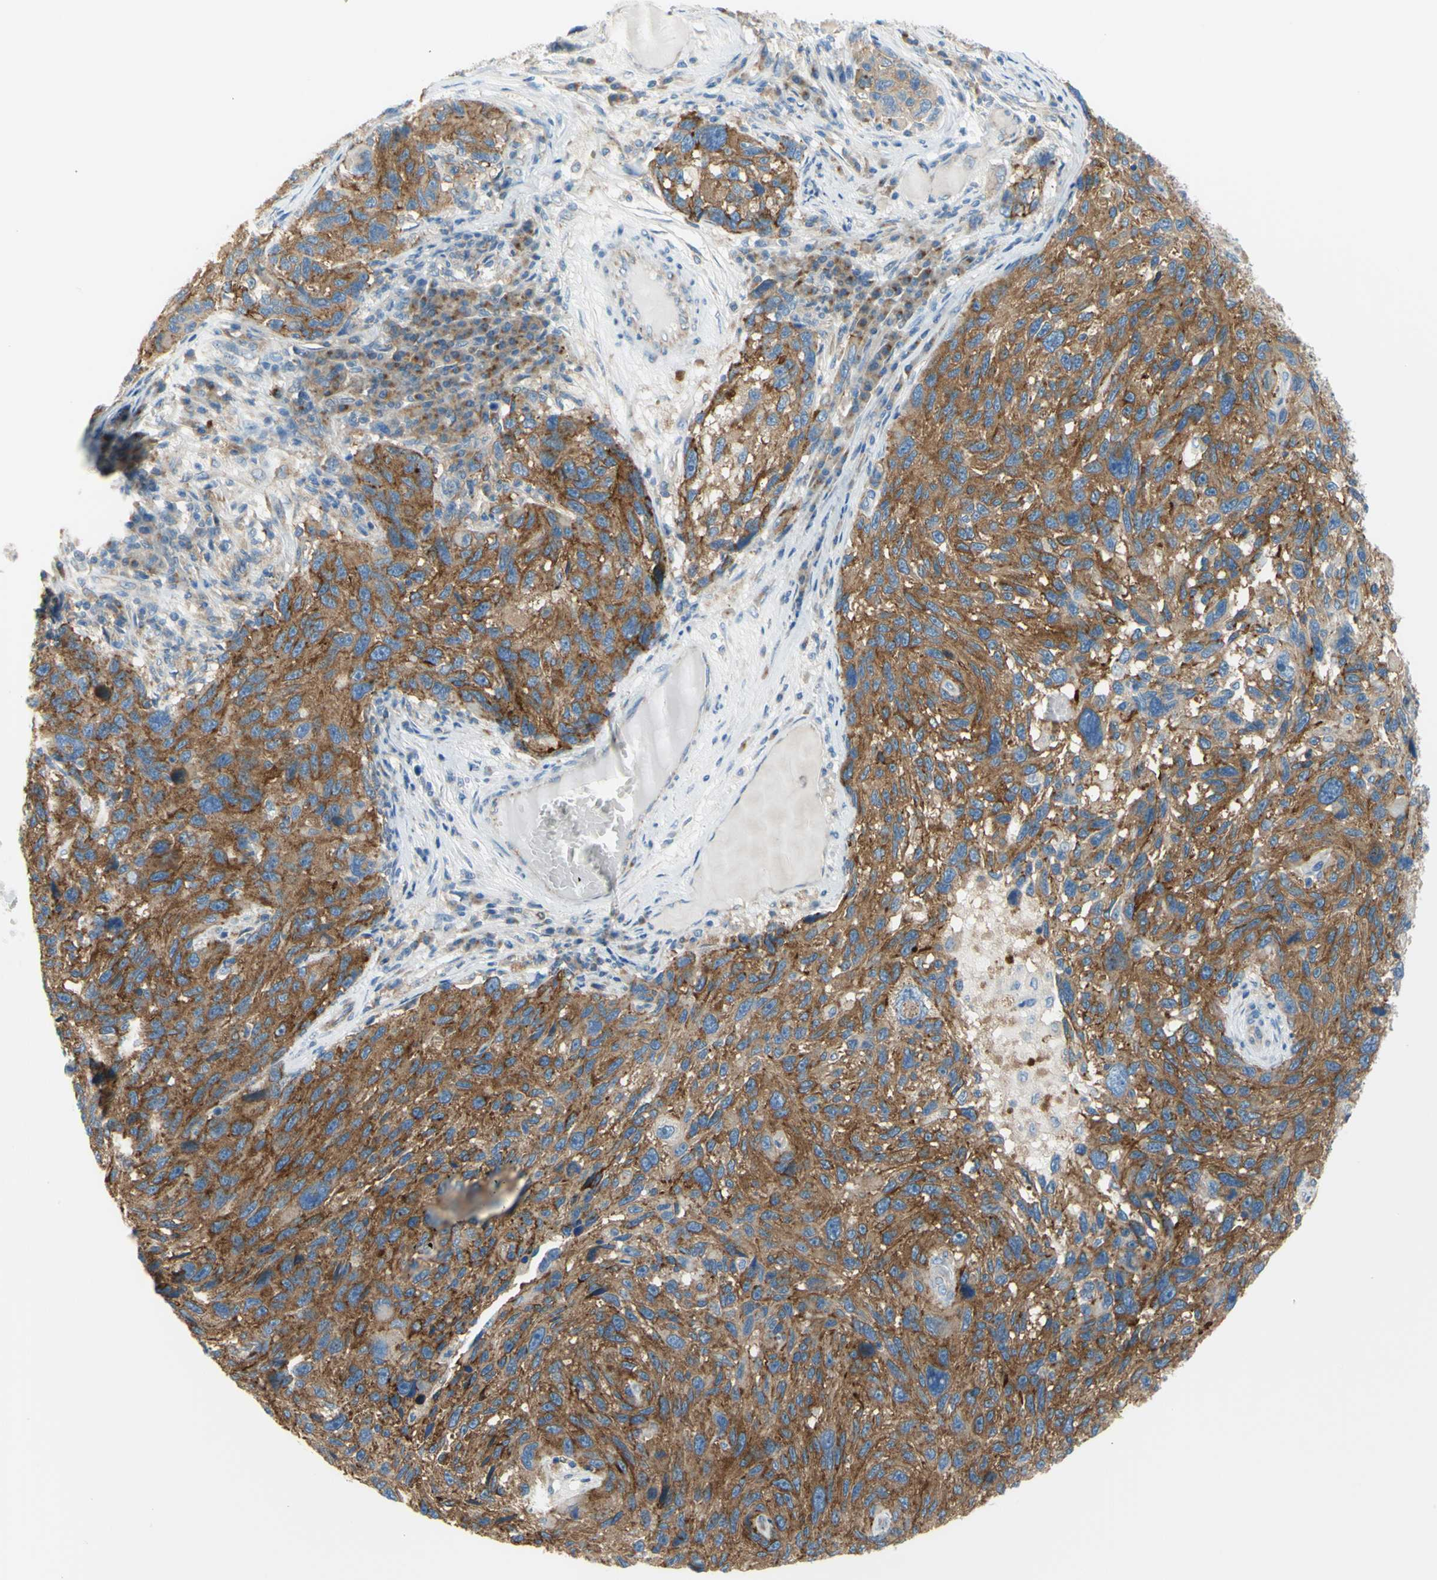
{"staining": {"intensity": "moderate", "quantity": ">75%", "location": "cytoplasmic/membranous"}, "tissue": "melanoma", "cell_type": "Tumor cells", "image_type": "cancer", "snomed": [{"axis": "morphology", "description": "Malignant melanoma, NOS"}, {"axis": "topography", "description": "Skin"}], "caption": "About >75% of tumor cells in human melanoma display moderate cytoplasmic/membranous protein staining as visualized by brown immunohistochemical staining.", "gene": "FRMD4B", "patient": {"sex": "male", "age": 53}}